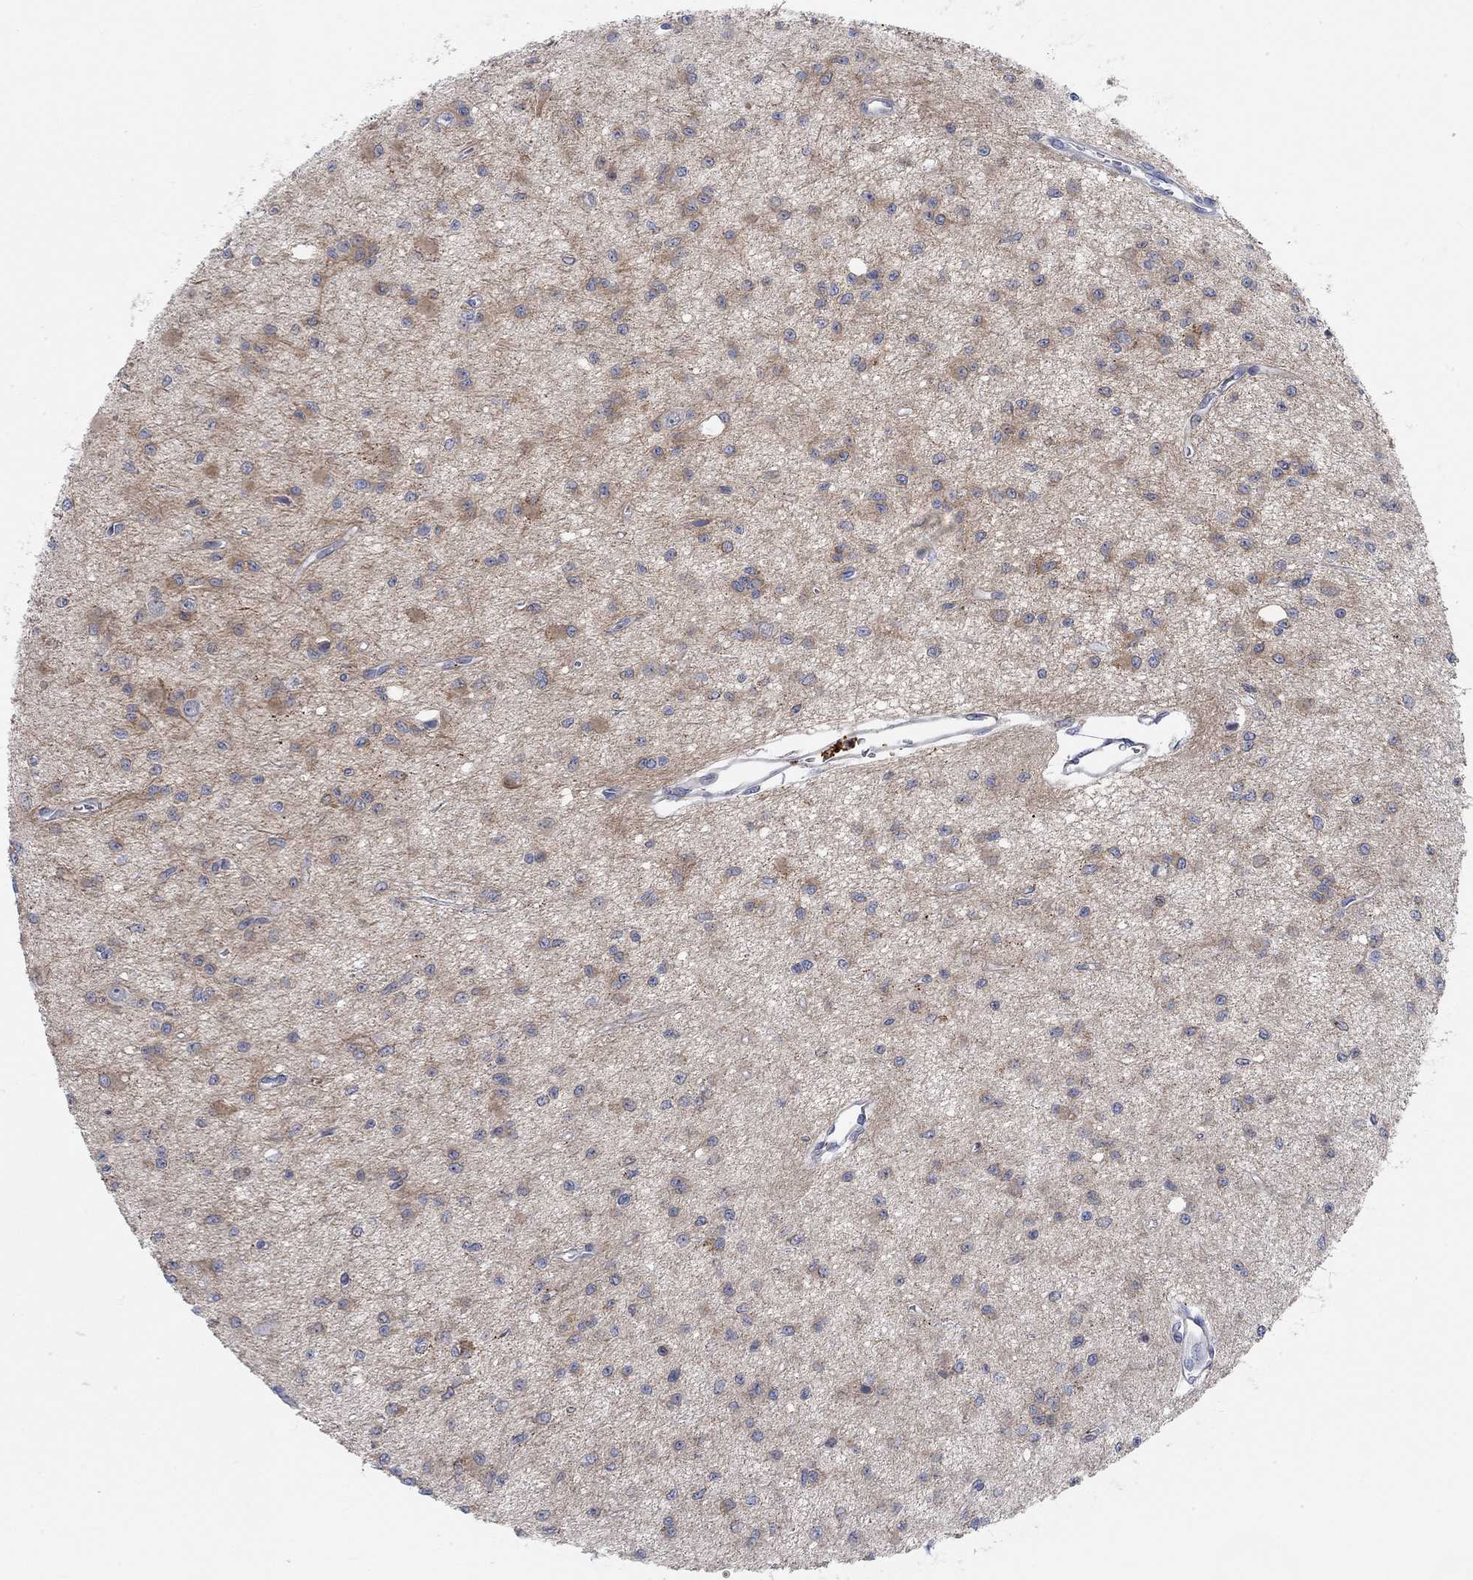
{"staining": {"intensity": "weak", "quantity": ">75%", "location": "cytoplasmic/membranous"}, "tissue": "glioma", "cell_type": "Tumor cells", "image_type": "cancer", "snomed": [{"axis": "morphology", "description": "Glioma, malignant, Low grade"}, {"axis": "topography", "description": "Brain"}], "caption": "Immunohistochemical staining of malignant low-grade glioma exhibits low levels of weak cytoplasmic/membranous staining in about >75% of tumor cells.", "gene": "PMFBP1", "patient": {"sex": "female", "age": 45}}